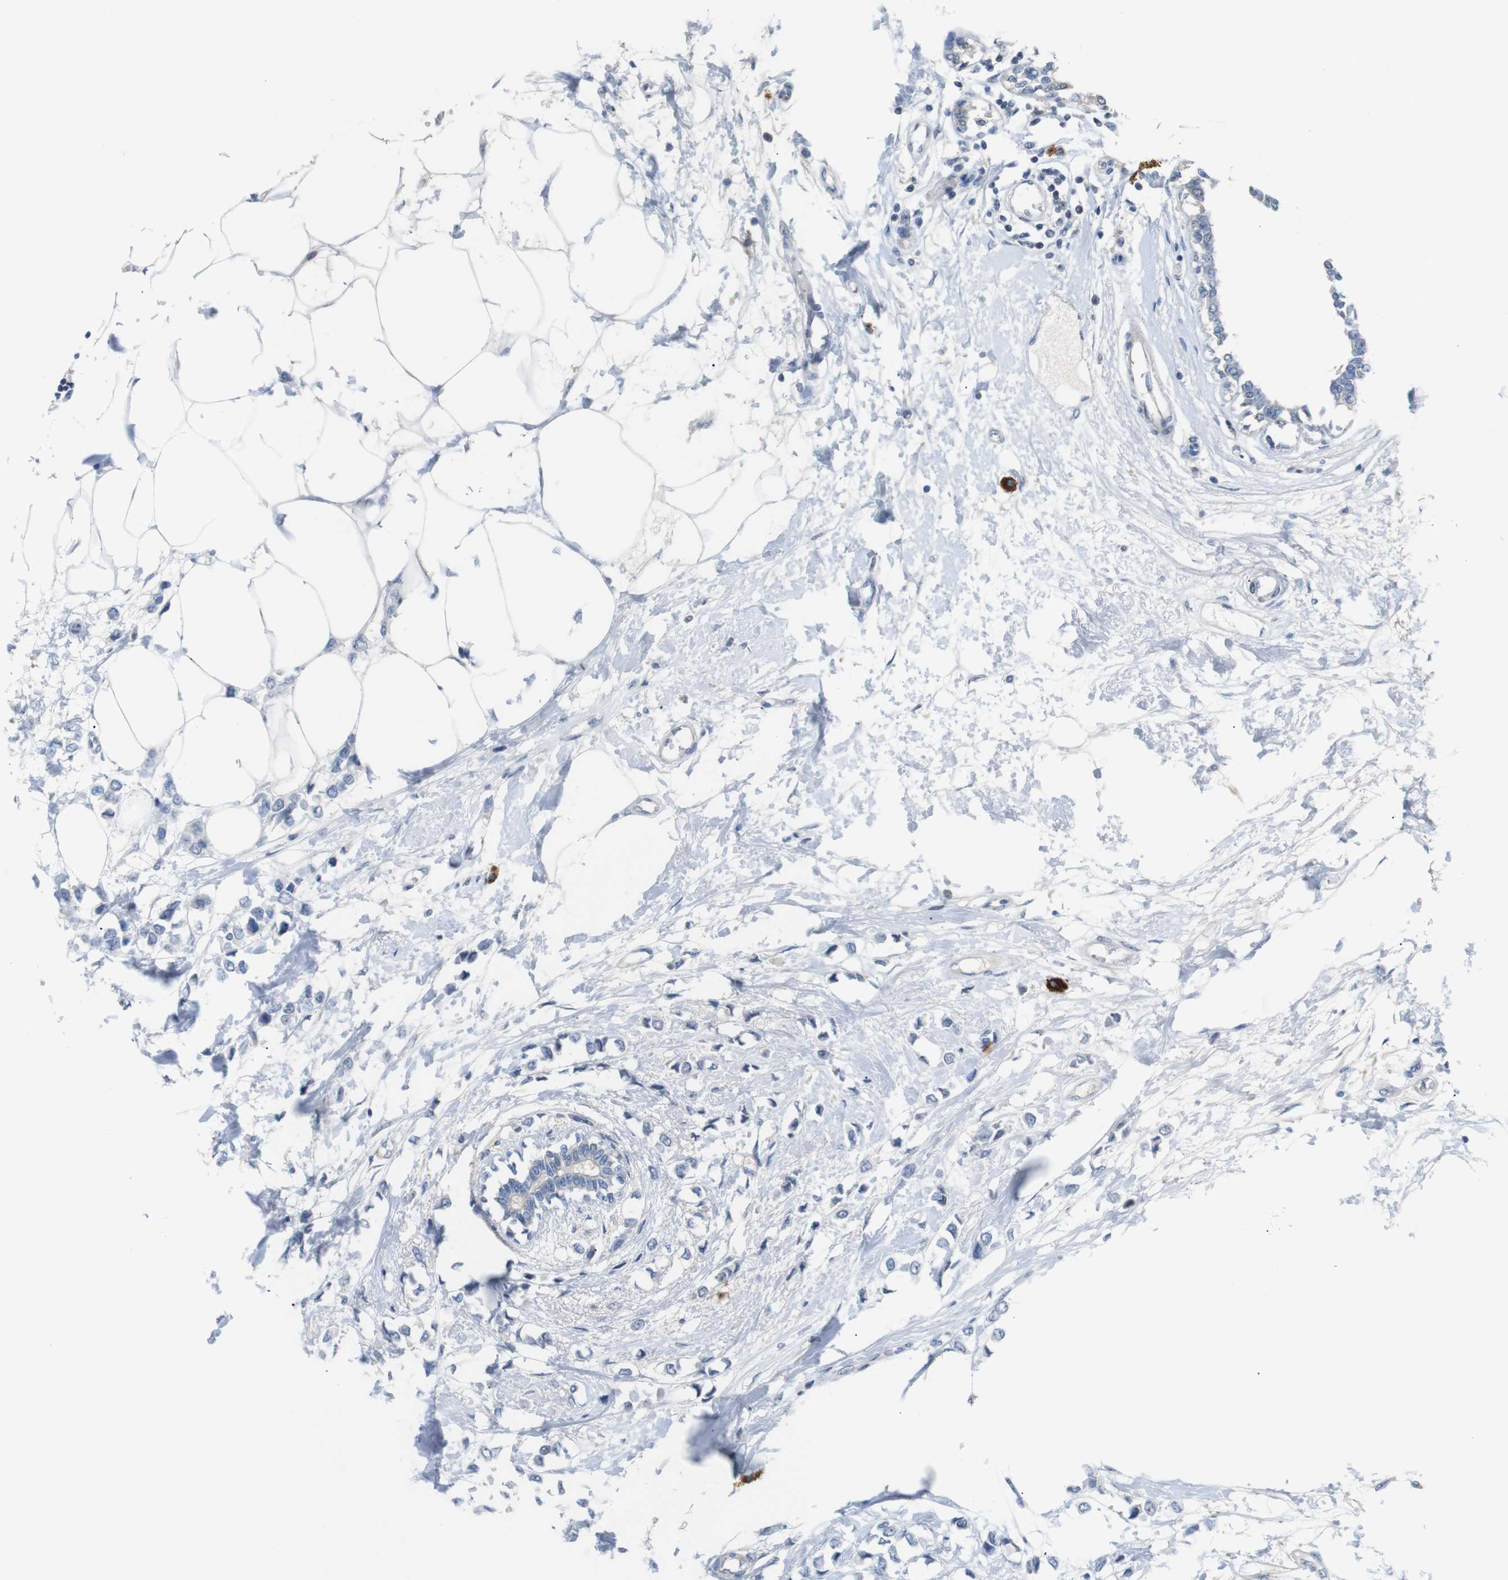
{"staining": {"intensity": "negative", "quantity": "none", "location": "none"}, "tissue": "breast cancer", "cell_type": "Tumor cells", "image_type": "cancer", "snomed": [{"axis": "morphology", "description": "Lobular carcinoma"}, {"axis": "topography", "description": "Breast"}], "caption": "The histopathology image demonstrates no significant positivity in tumor cells of breast cancer (lobular carcinoma).", "gene": "CHRM5", "patient": {"sex": "female", "age": 51}}